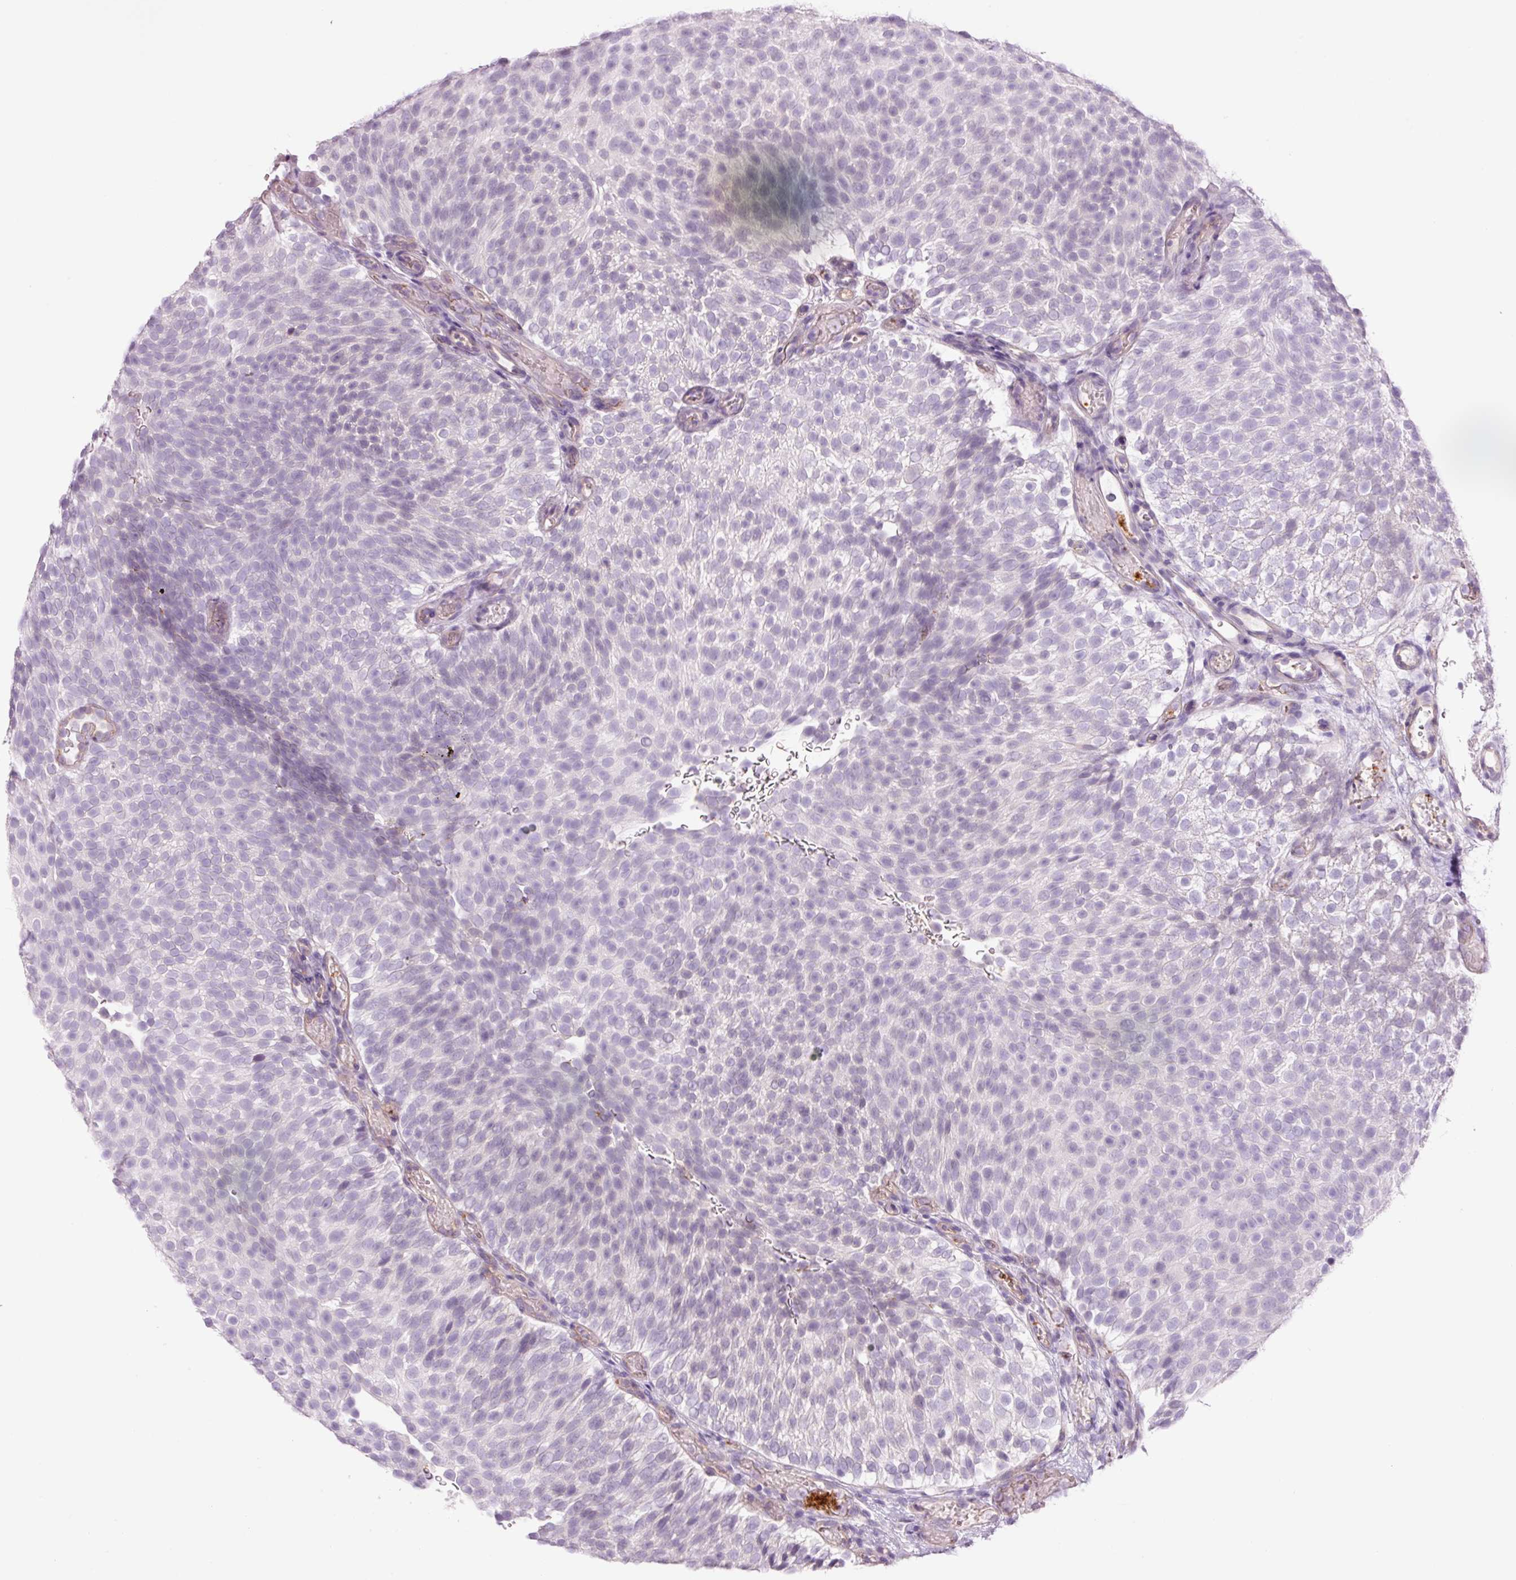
{"staining": {"intensity": "negative", "quantity": "none", "location": "none"}, "tissue": "urothelial cancer", "cell_type": "Tumor cells", "image_type": "cancer", "snomed": [{"axis": "morphology", "description": "Urothelial carcinoma, Low grade"}, {"axis": "topography", "description": "Urinary bladder"}], "caption": "This is a micrograph of IHC staining of urothelial cancer, which shows no expression in tumor cells.", "gene": "HSPA4L", "patient": {"sex": "male", "age": 78}}